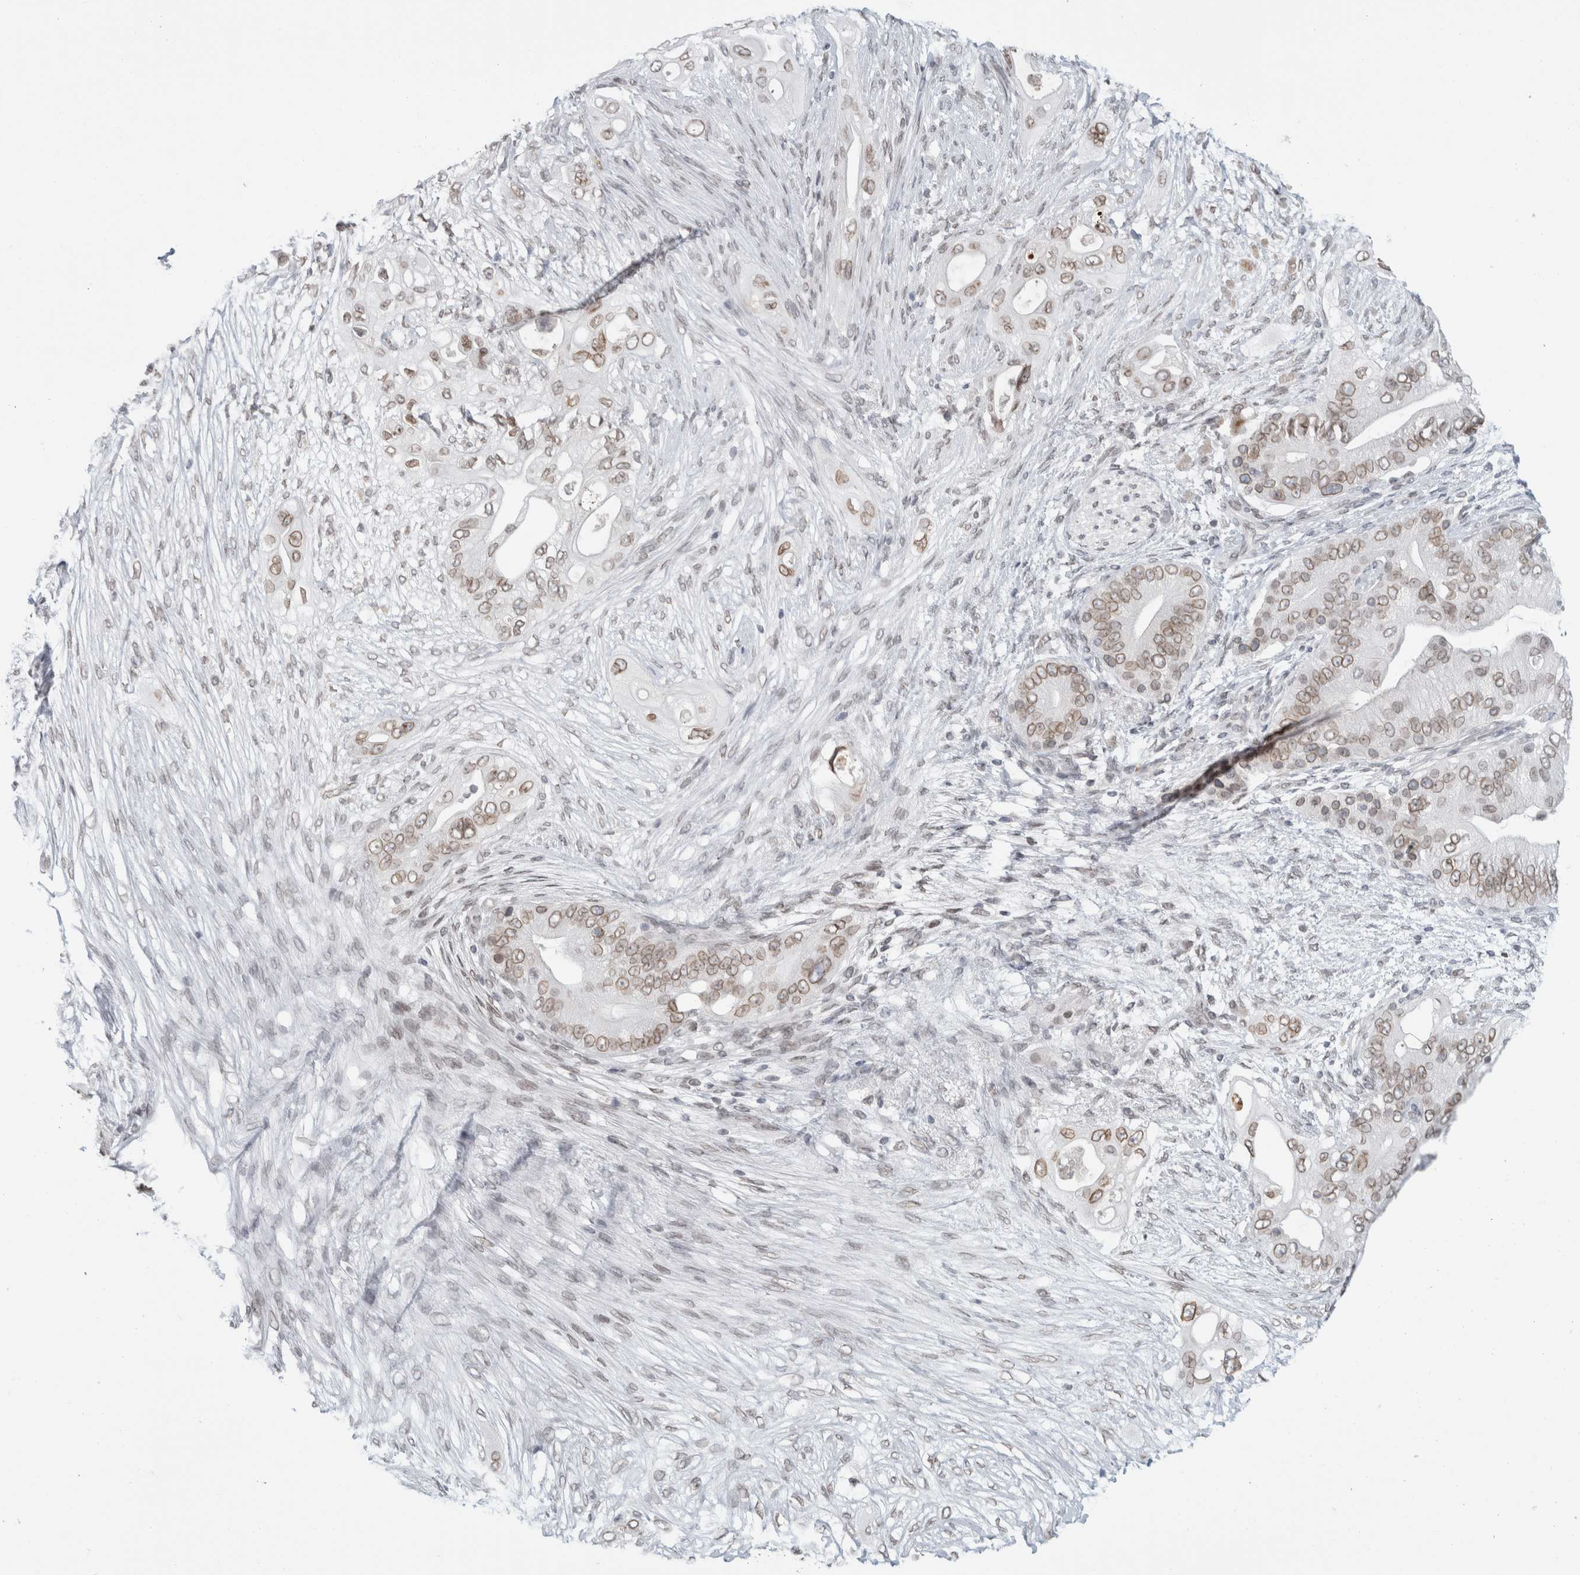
{"staining": {"intensity": "weak", "quantity": ">75%", "location": "cytoplasmic/membranous,nuclear"}, "tissue": "pancreatic cancer", "cell_type": "Tumor cells", "image_type": "cancer", "snomed": [{"axis": "morphology", "description": "Adenocarcinoma, NOS"}, {"axis": "topography", "description": "Pancreas"}], "caption": "This photomicrograph reveals immunohistochemistry (IHC) staining of pancreatic cancer, with low weak cytoplasmic/membranous and nuclear positivity in approximately >75% of tumor cells.", "gene": "ZNF770", "patient": {"sex": "male", "age": 53}}